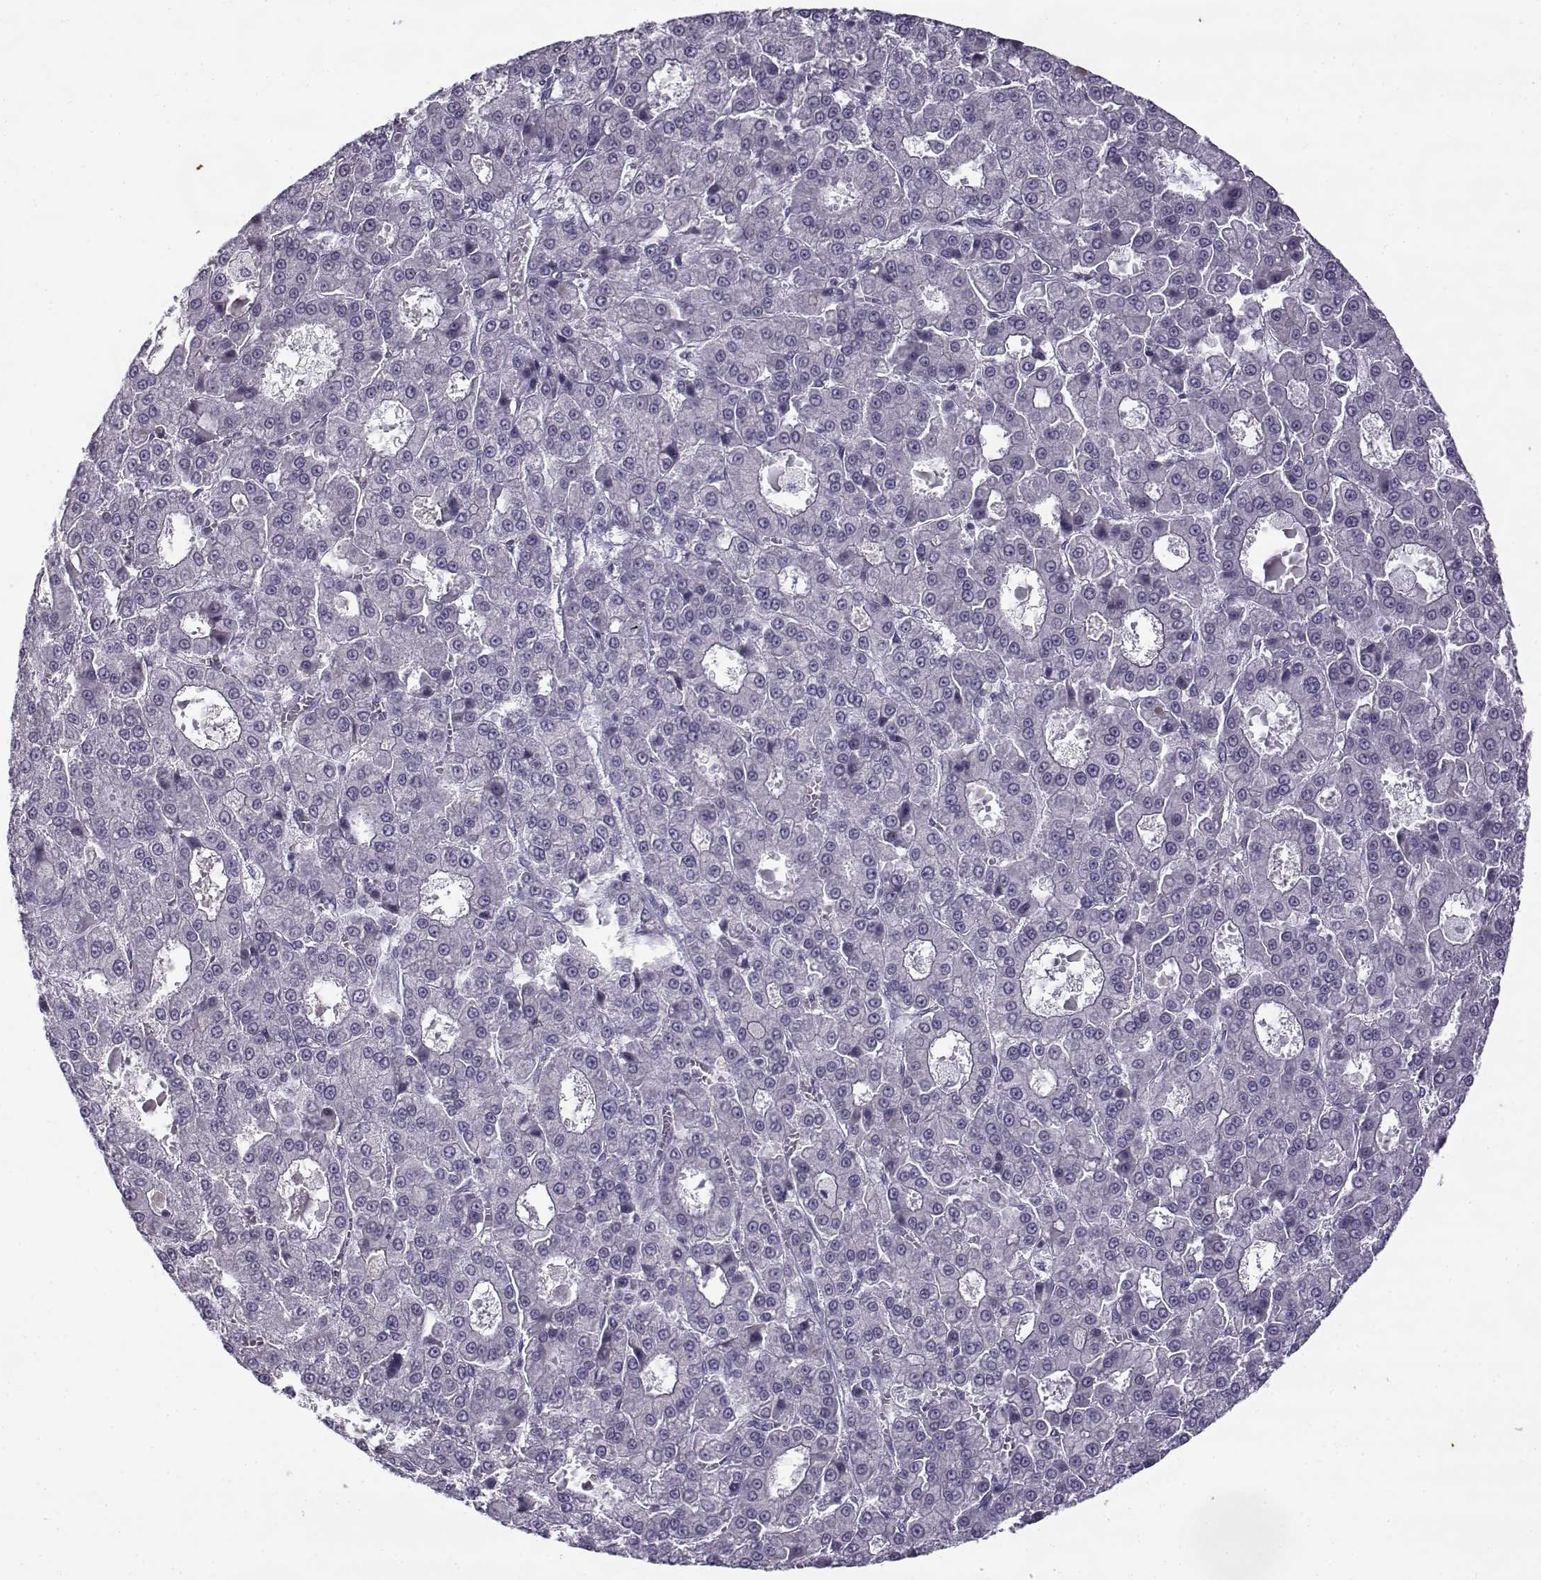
{"staining": {"intensity": "negative", "quantity": "none", "location": "none"}, "tissue": "liver cancer", "cell_type": "Tumor cells", "image_type": "cancer", "snomed": [{"axis": "morphology", "description": "Carcinoma, Hepatocellular, NOS"}, {"axis": "topography", "description": "Liver"}], "caption": "High magnification brightfield microscopy of liver cancer stained with DAB (brown) and counterstained with hematoxylin (blue): tumor cells show no significant positivity.", "gene": "TEX55", "patient": {"sex": "male", "age": 70}}